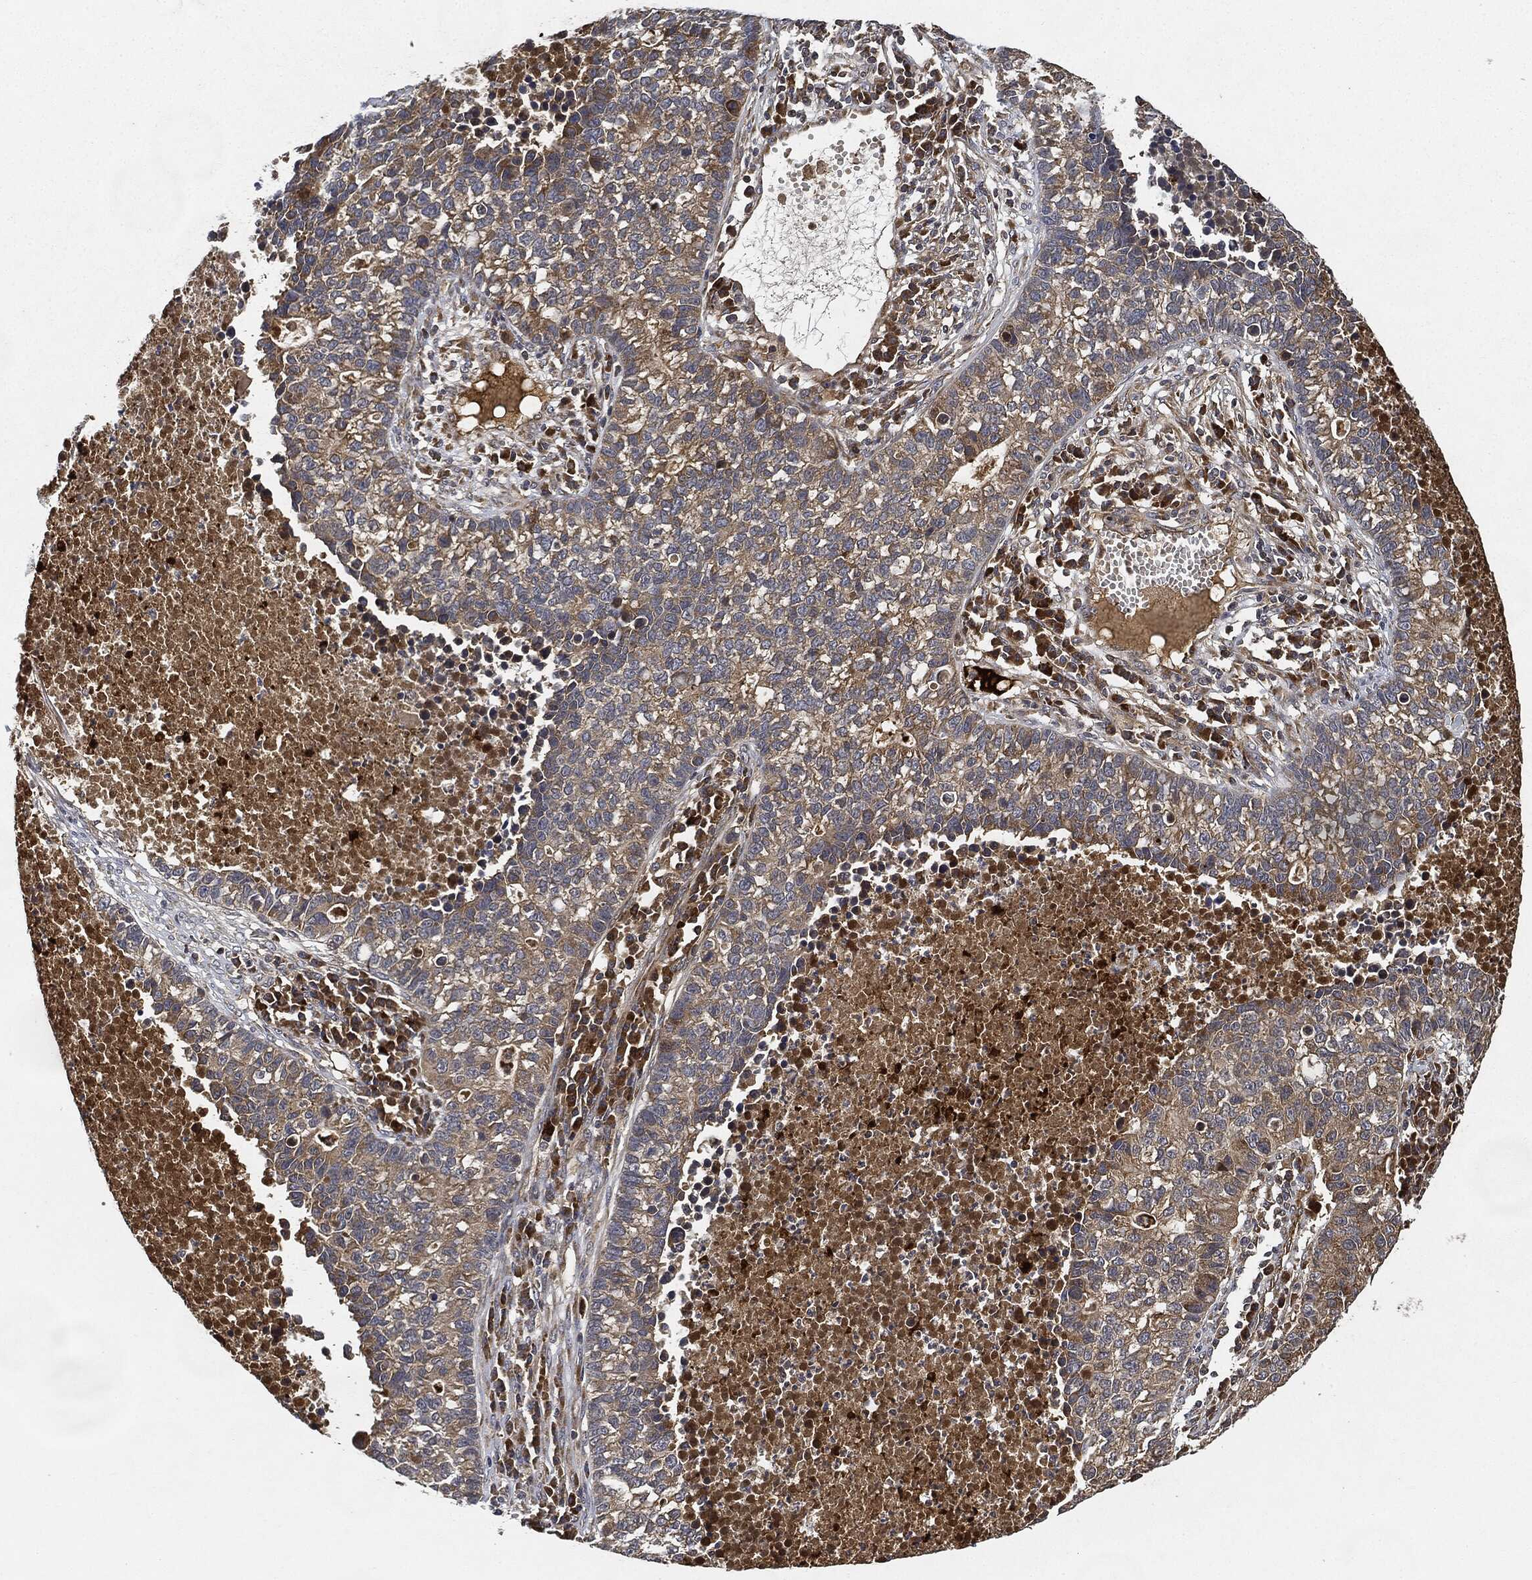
{"staining": {"intensity": "weak", "quantity": "25%-75%", "location": "cytoplasmic/membranous"}, "tissue": "lung cancer", "cell_type": "Tumor cells", "image_type": "cancer", "snomed": [{"axis": "morphology", "description": "Adenocarcinoma, NOS"}, {"axis": "topography", "description": "Lung"}], "caption": "The image exhibits immunohistochemical staining of lung cancer (adenocarcinoma). There is weak cytoplasmic/membranous positivity is seen in approximately 25%-75% of tumor cells. Using DAB (3,3'-diaminobenzidine) (brown) and hematoxylin (blue) stains, captured at high magnification using brightfield microscopy.", "gene": "MLST8", "patient": {"sex": "male", "age": 57}}